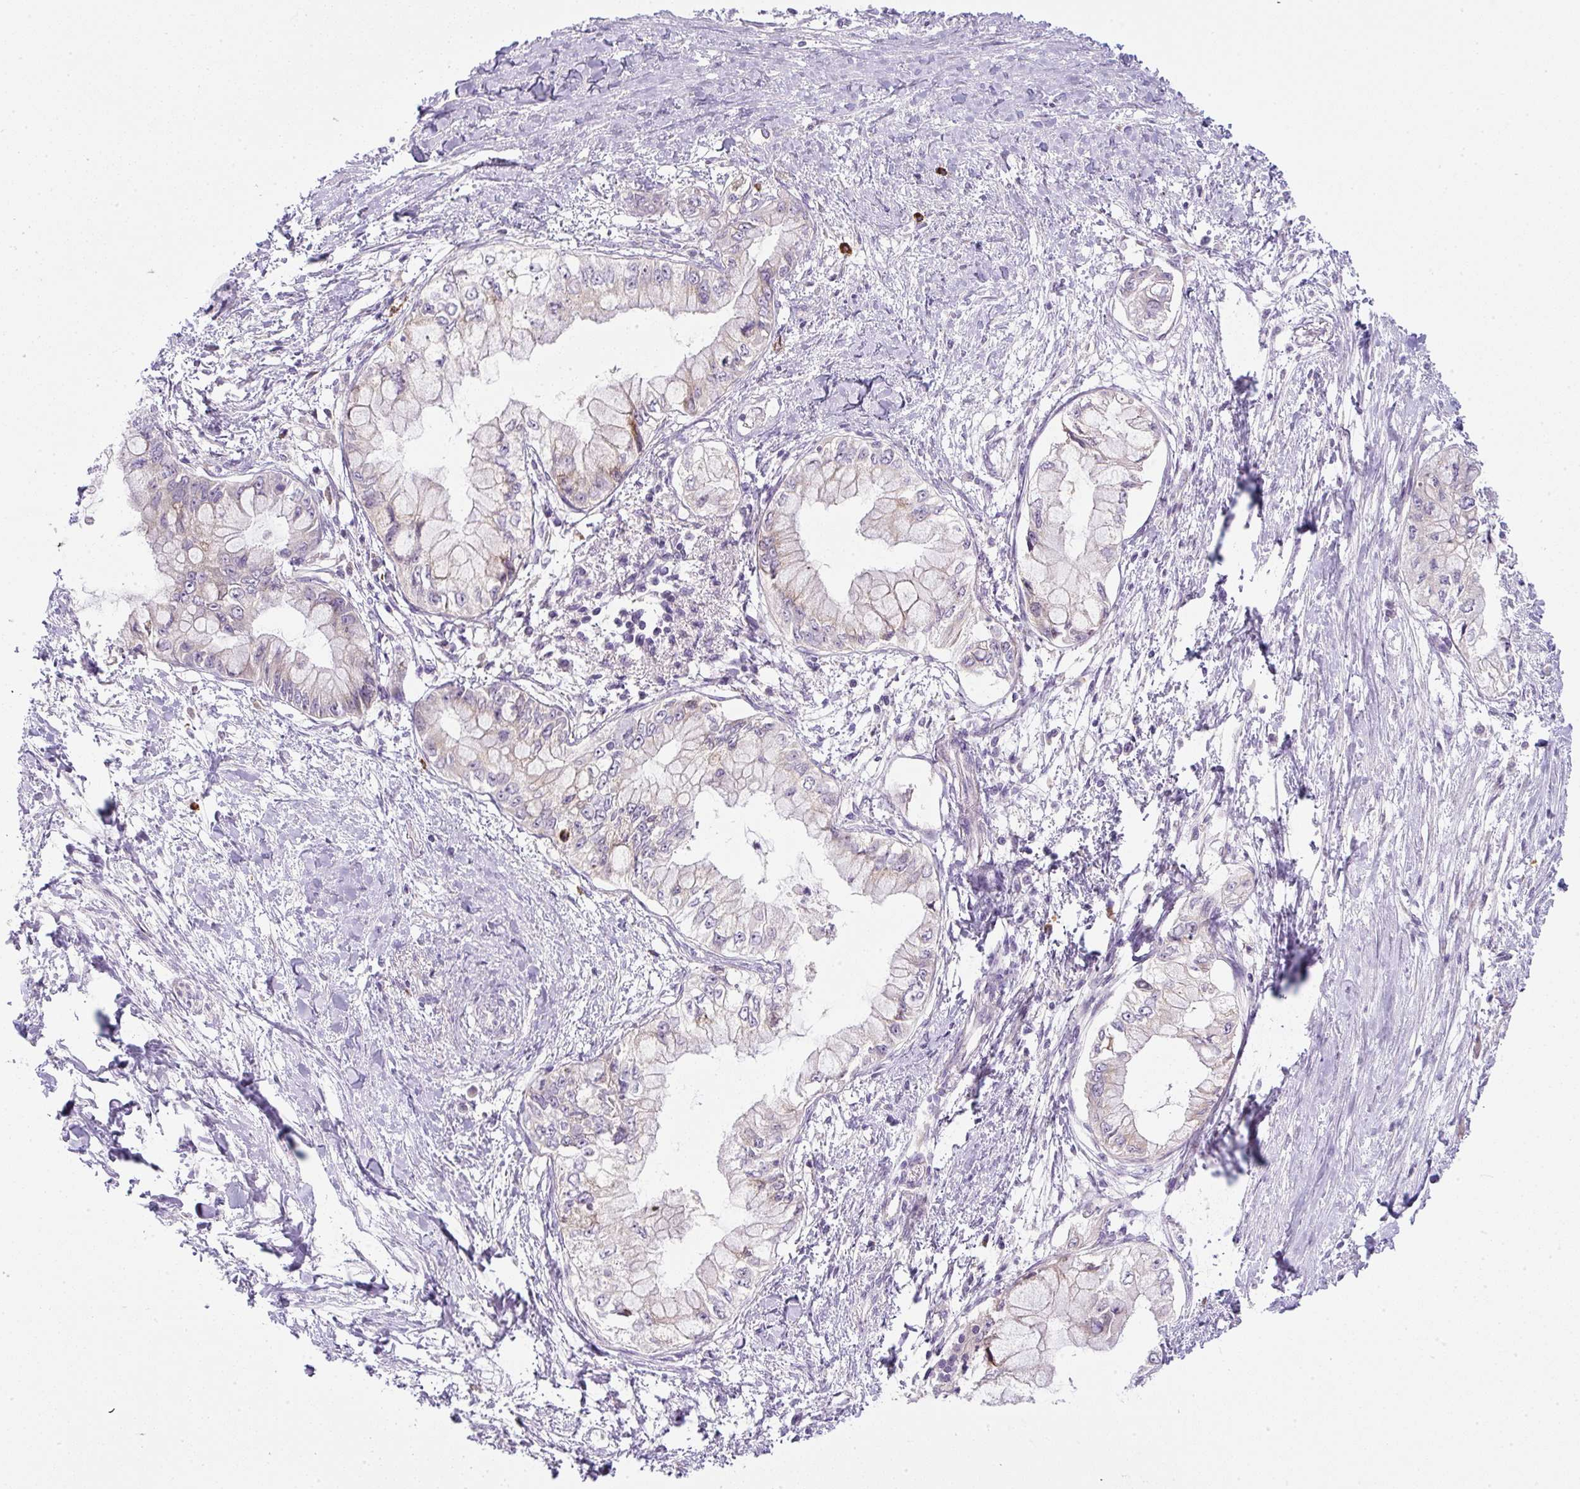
{"staining": {"intensity": "negative", "quantity": "none", "location": "none"}, "tissue": "pancreatic cancer", "cell_type": "Tumor cells", "image_type": "cancer", "snomed": [{"axis": "morphology", "description": "Adenocarcinoma, NOS"}, {"axis": "topography", "description": "Pancreas"}], "caption": "IHC image of human pancreatic cancer stained for a protein (brown), which shows no expression in tumor cells.", "gene": "MLX", "patient": {"sex": "male", "age": 48}}